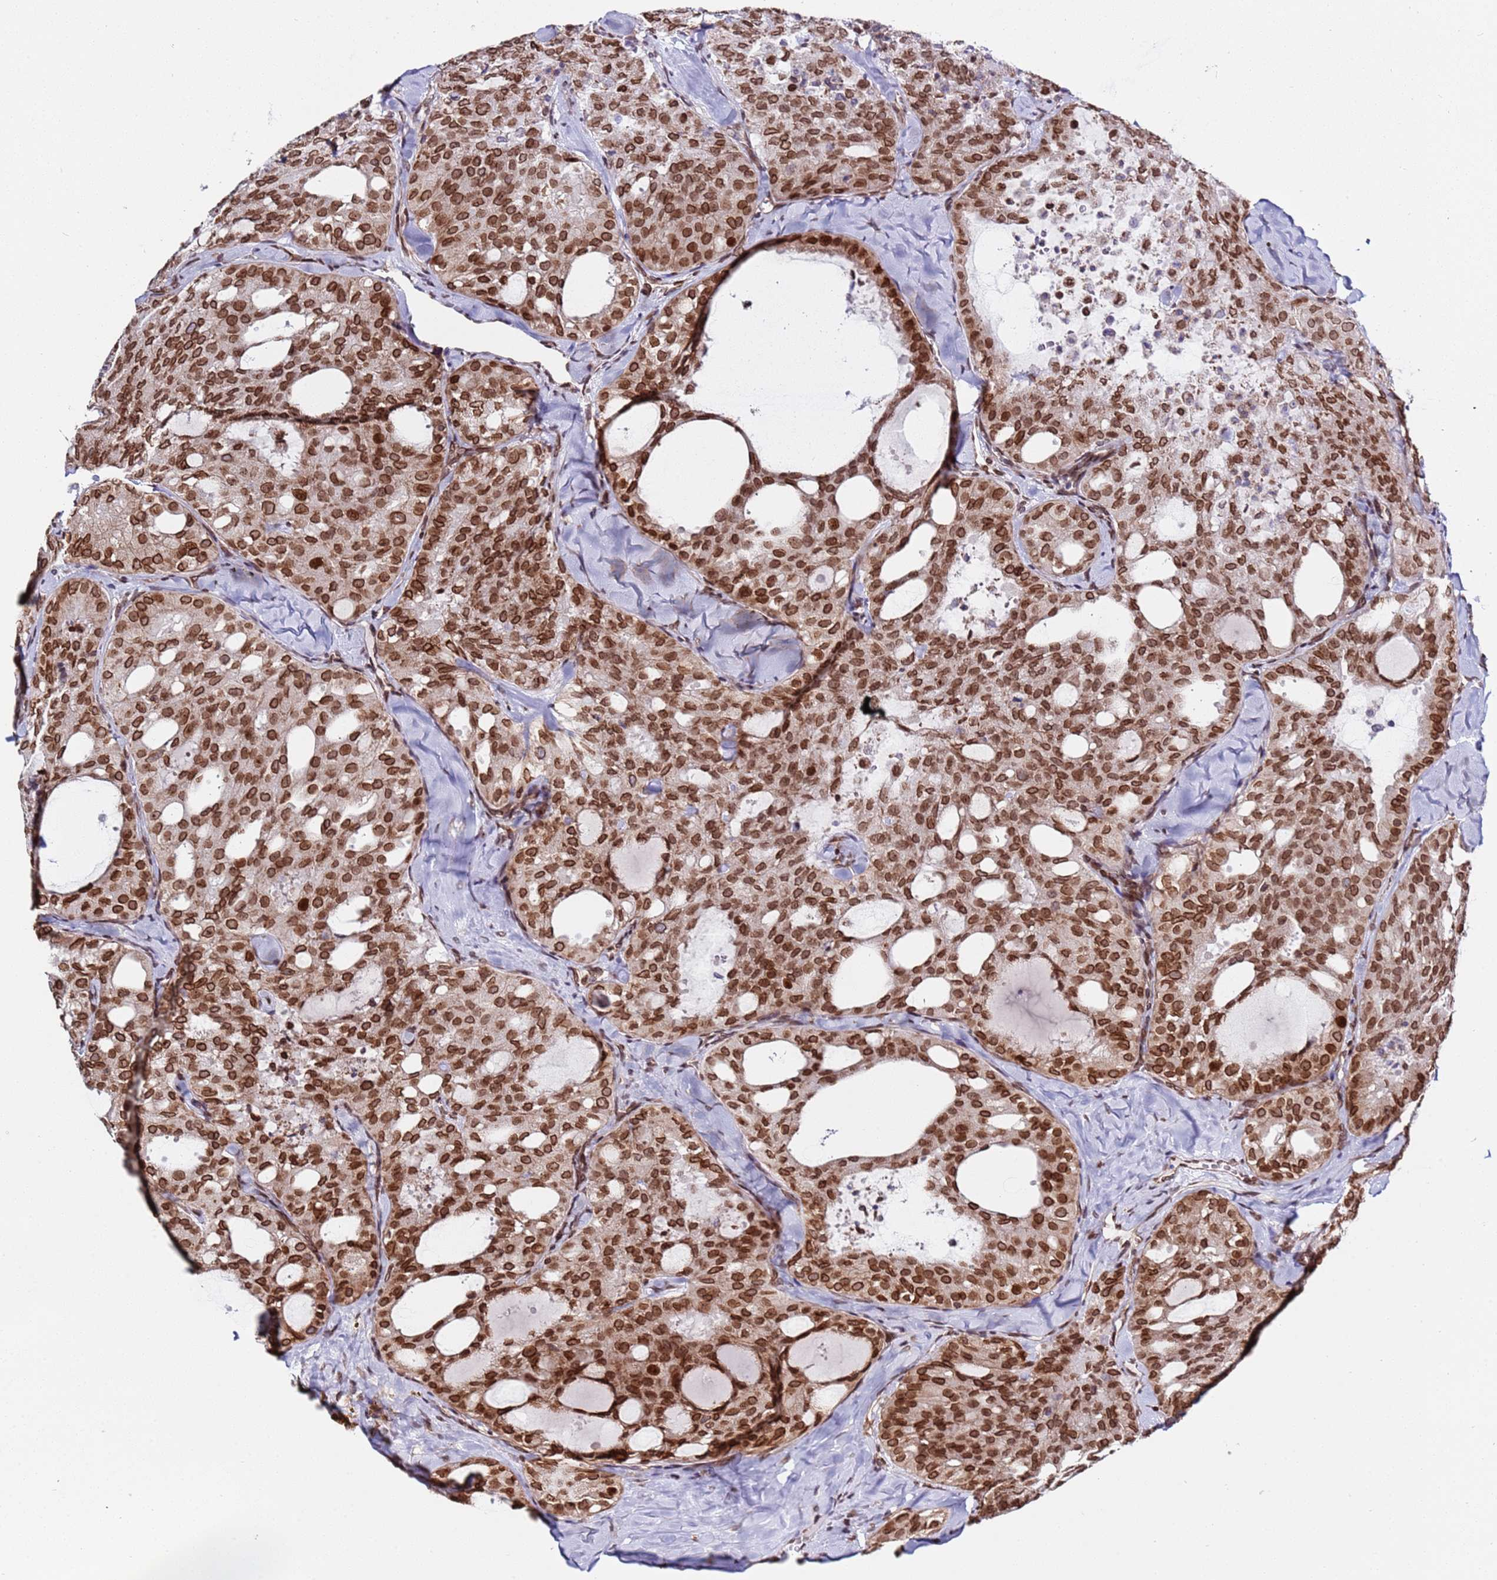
{"staining": {"intensity": "strong", "quantity": ">75%", "location": "cytoplasmic/membranous,nuclear"}, "tissue": "thyroid cancer", "cell_type": "Tumor cells", "image_type": "cancer", "snomed": [{"axis": "morphology", "description": "Follicular adenoma carcinoma, NOS"}, {"axis": "topography", "description": "Thyroid gland"}], "caption": "Approximately >75% of tumor cells in thyroid cancer demonstrate strong cytoplasmic/membranous and nuclear protein positivity as visualized by brown immunohistochemical staining.", "gene": "TOR1AIP1", "patient": {"sex": "male", "age": 75}}